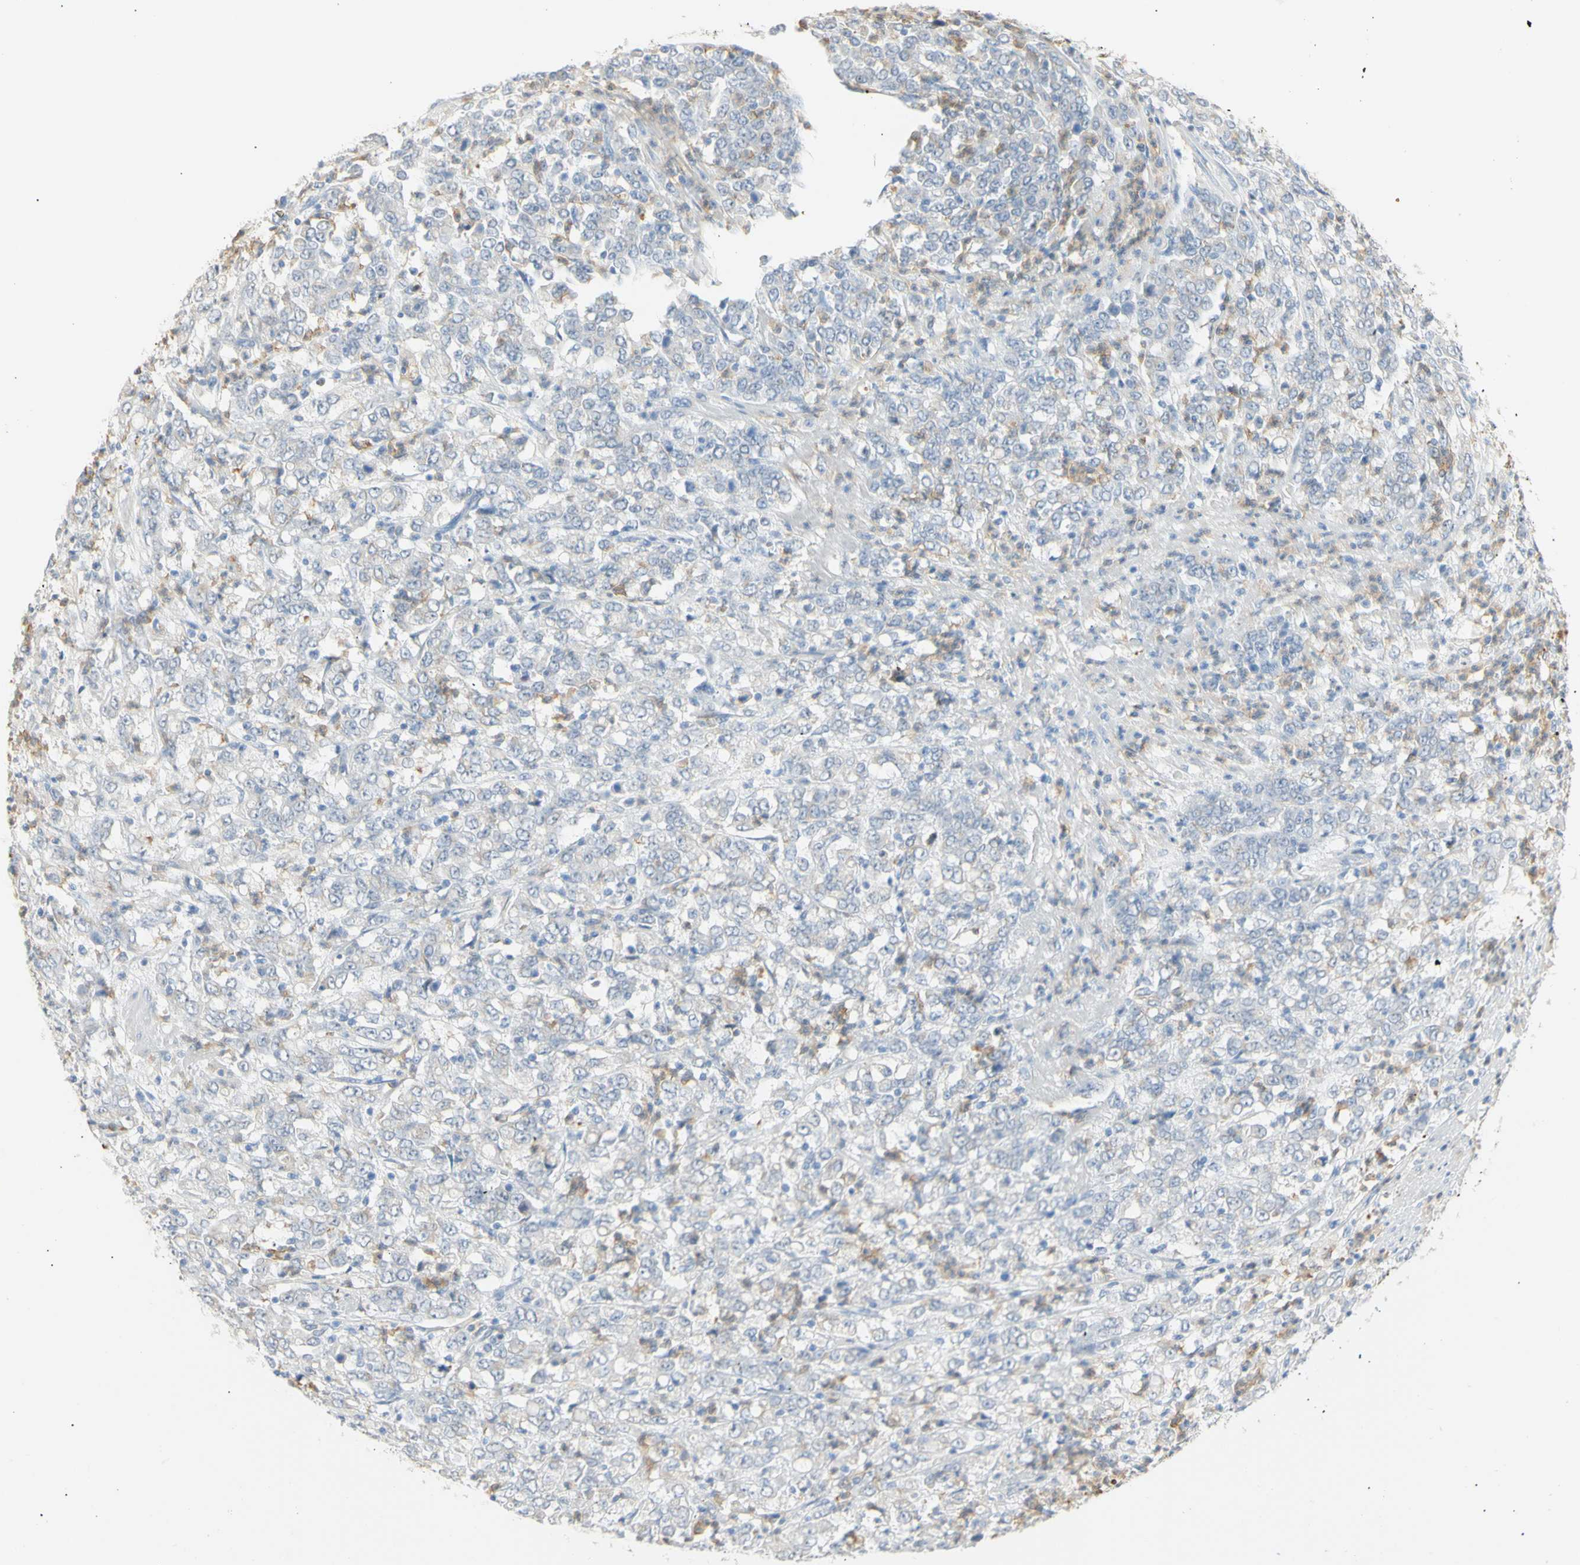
{"staining": {"intensity": "moderate", "quantity": "25%-75%", "location": "cytoplasmic/membranous"}, "tissue": "stomach cancer", "cell_type": "Tumor cells", "image_type": "cancer", "snomed": [{"axis": "morphology", "description": "Adenocarcinoma, NOS"}, {"axis": "topography", "description": "Stomach, lower"}], "caption": "An IHC photomicrograph of tumor tissue is shown. Protein staining in brown shows moderate cytoplasmic/membranous positivity in adenocarcinoma (stomach) within tumor cells.", "gene": "B4GALNT3", "patient": {"sex": "female", "age": 71}}